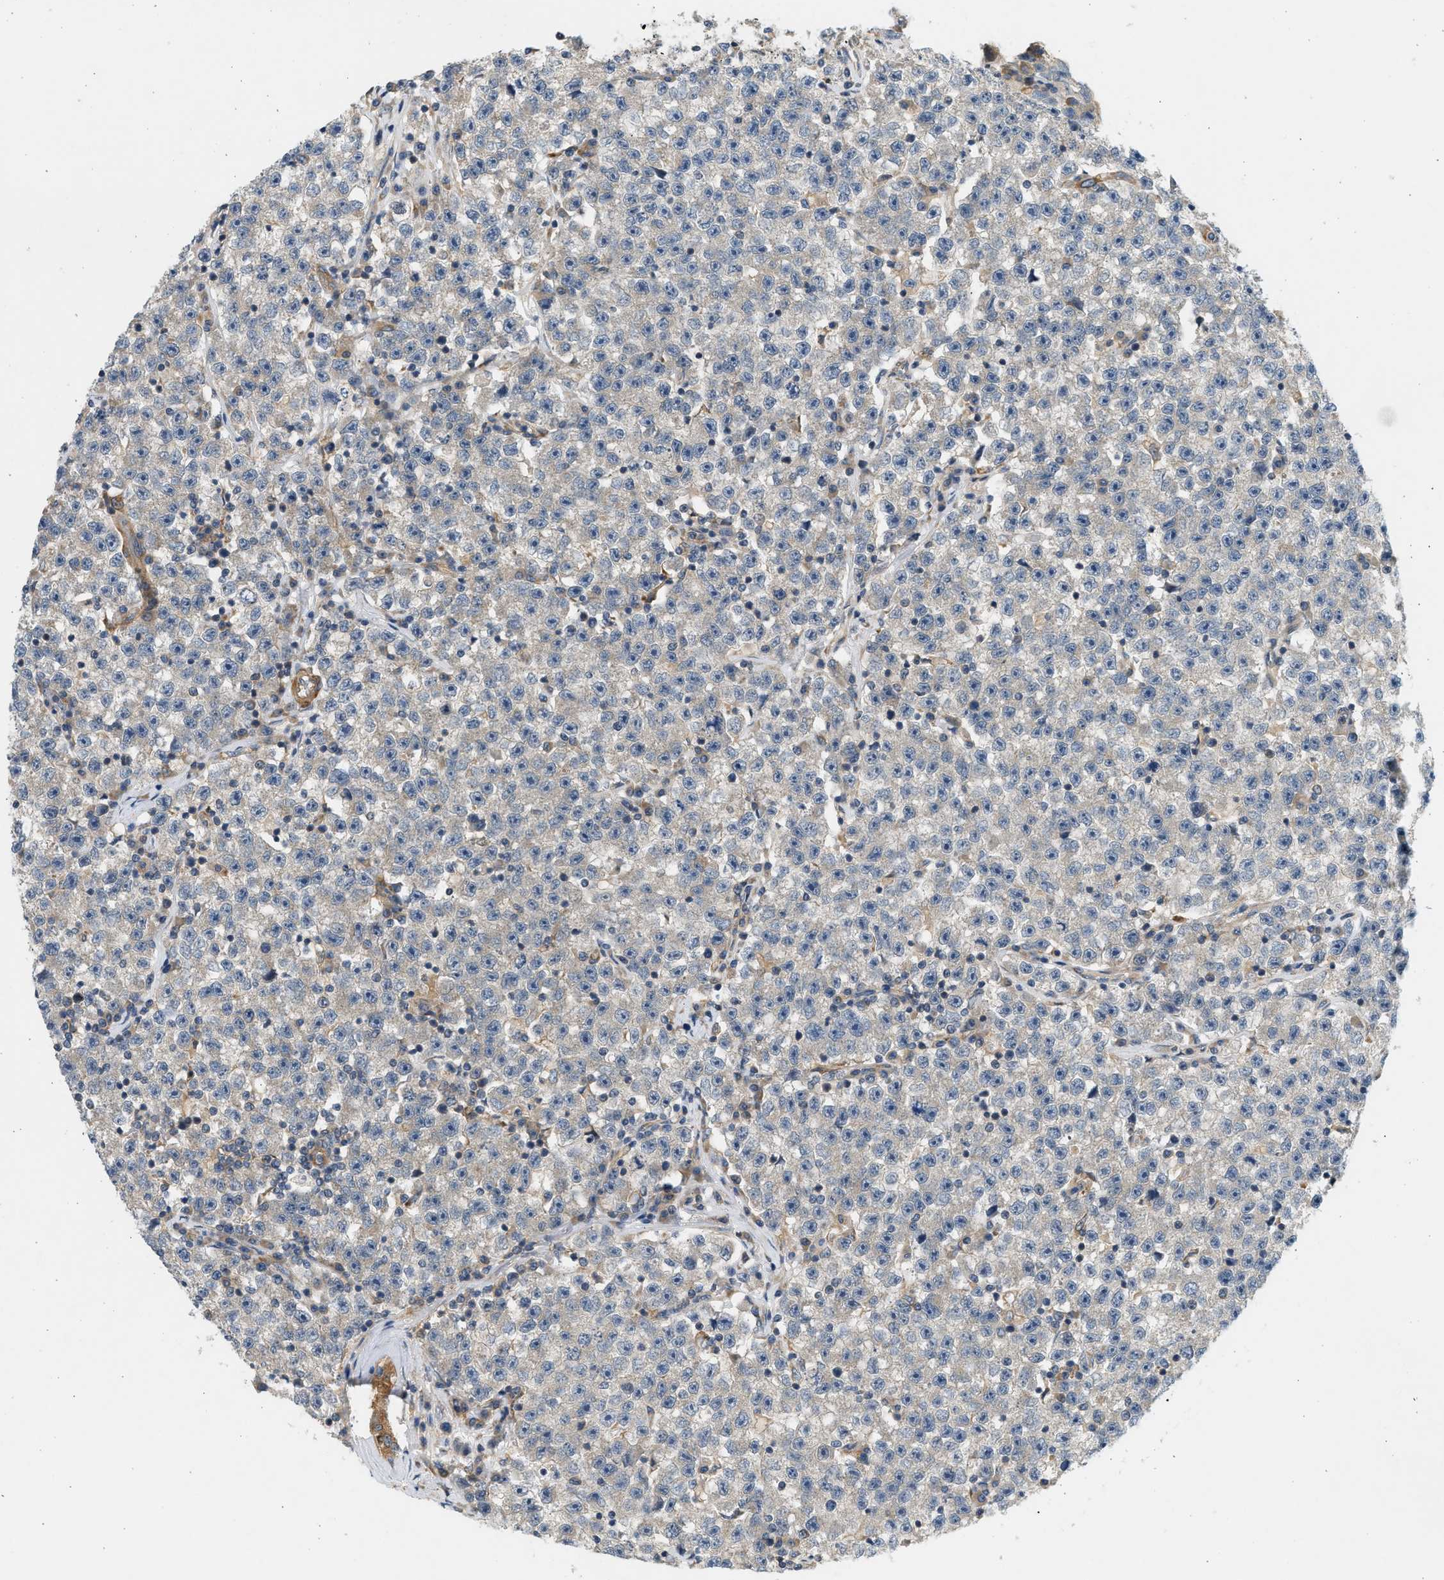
{"staining": {"intensity": "weak", "quantity": "<25%", "location": "cytoplasmic/membranous"}, "tissue": "testis cancer", "cell_type": "Tumor cells", "image_type": "cancer", "snomed": [{"axis": "morphology", "description": "Seminoma, NOS"}, {"axis": "topography", "description": "Testis"}], "caption": "There is no significant positivity in tumor cells of testis seminoma.", "gene": "KDELR2", "patient": {"sex": "male", "age": 22}}